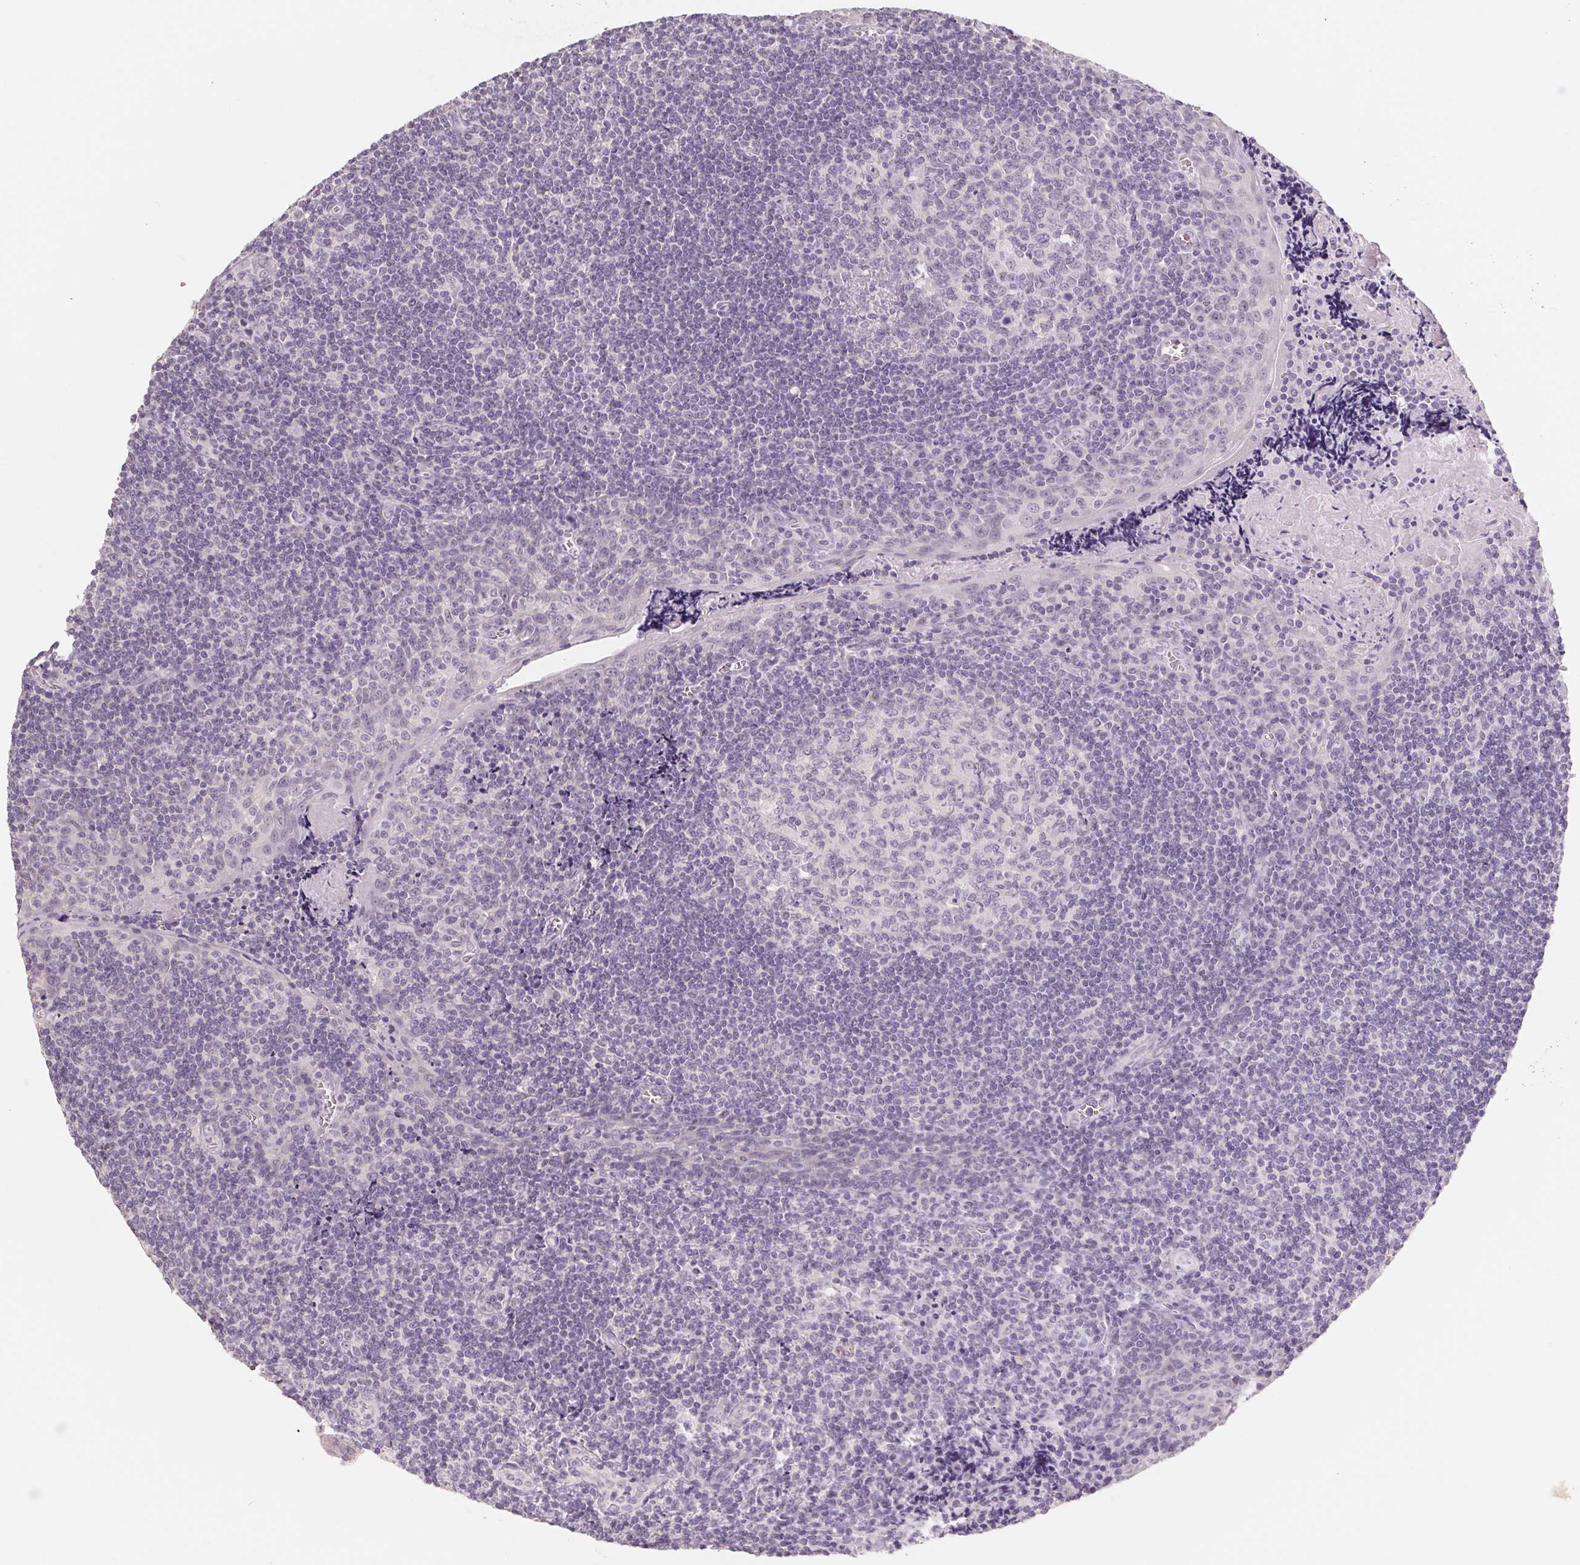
{"staining": {"intensity": "negative", "quantity": "none", "location": "none"}, "tissue": "tonsil", "cell_type": "Germinal center cells", "image_type": "normal", "snomed": [{"axis": "morphology", "description": "Normal tissue, NOS"}, {"axis": "morphology", "description": "Inflammation, NOS"}, {"axis": "topography", "description": "Tonsil"}], "caption": "DAB (3,3'-diaminobenzidine) immunohistochemical staining of benign tonsil exhibits no significant expression in germinal center cells.", "gene": "CAPZA3", "patient": {"sex": "female", "age": 31}}